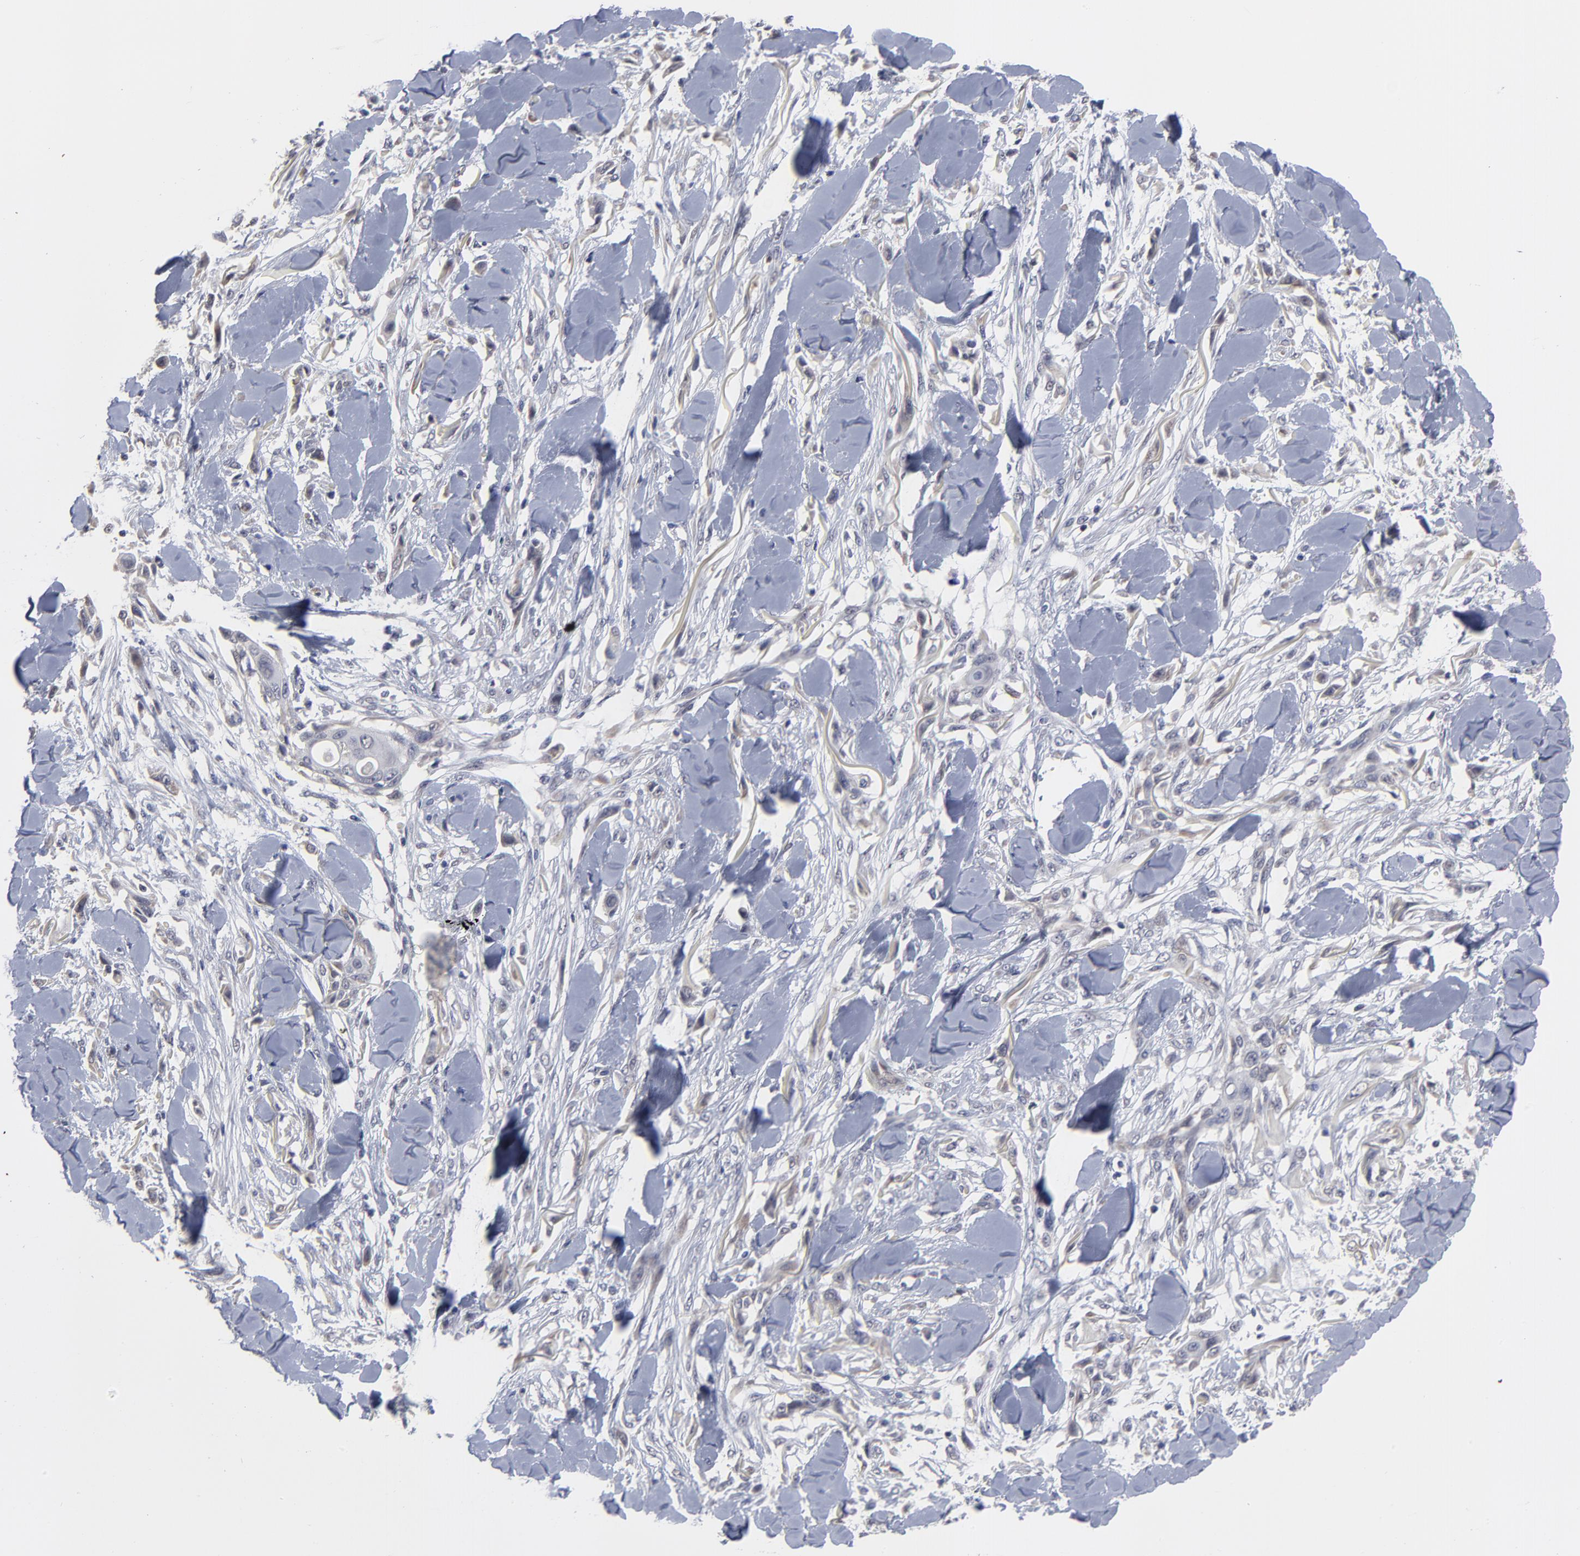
{"staining": {"intensity": "negative", "quantity": "none", "location": "none"}, "tissue": "skin cancer", "cell_type": "Tumor cells", "image_type": "cancer", "snomed": [{"axis": "morphology", "description": "Squamous cell carcinoma, NOS"}, {"axis": "topography", "description": "Skin"}], "caption": "A micrograph of skin cancer (squamous cell carcinoma) stained for a protein reveals no brown staining in tumor cells.", "gene": "MAGEA10", "patient": {"sex": "female", "age": 59}}